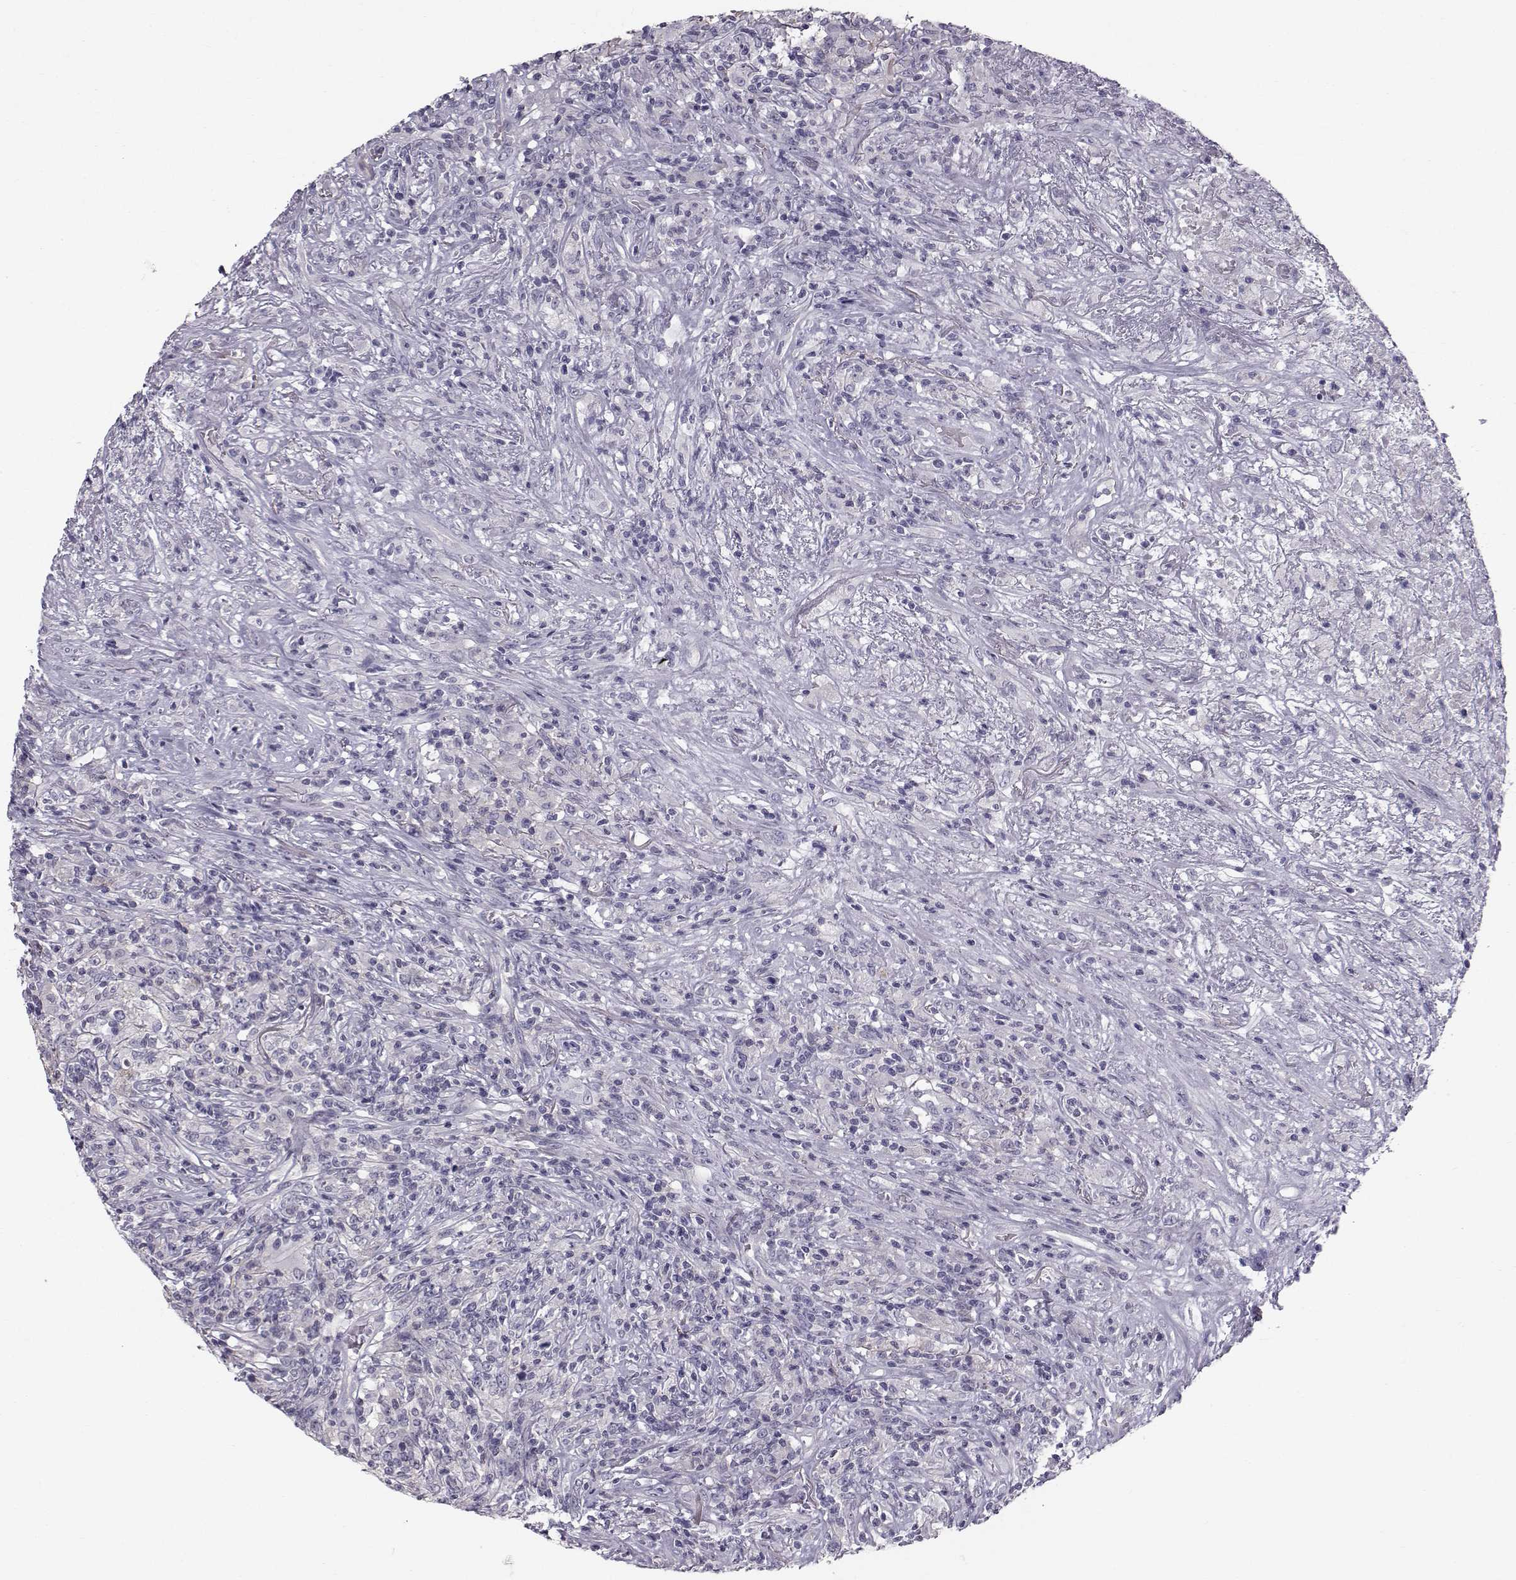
{"staining": {"intensity": "negative", "quantity": "none", "location": "none"}, "tissue": "lymphoma", "cell_type": "Tumor cells", "image_type": "cancer", "snomed": [{"axis": "morphology", "description": "Malignant lymphoma, non-Hodgkin's type, High grade"}, {"axis": "topography", "description": "Lung"}], "caption": "An IHC histopathology image of lymphoma is shown. There is no staining in tumor cells of lymphoma.", "gene": "SPDYE4", "patient": {"sex": "male", "age": 79}}